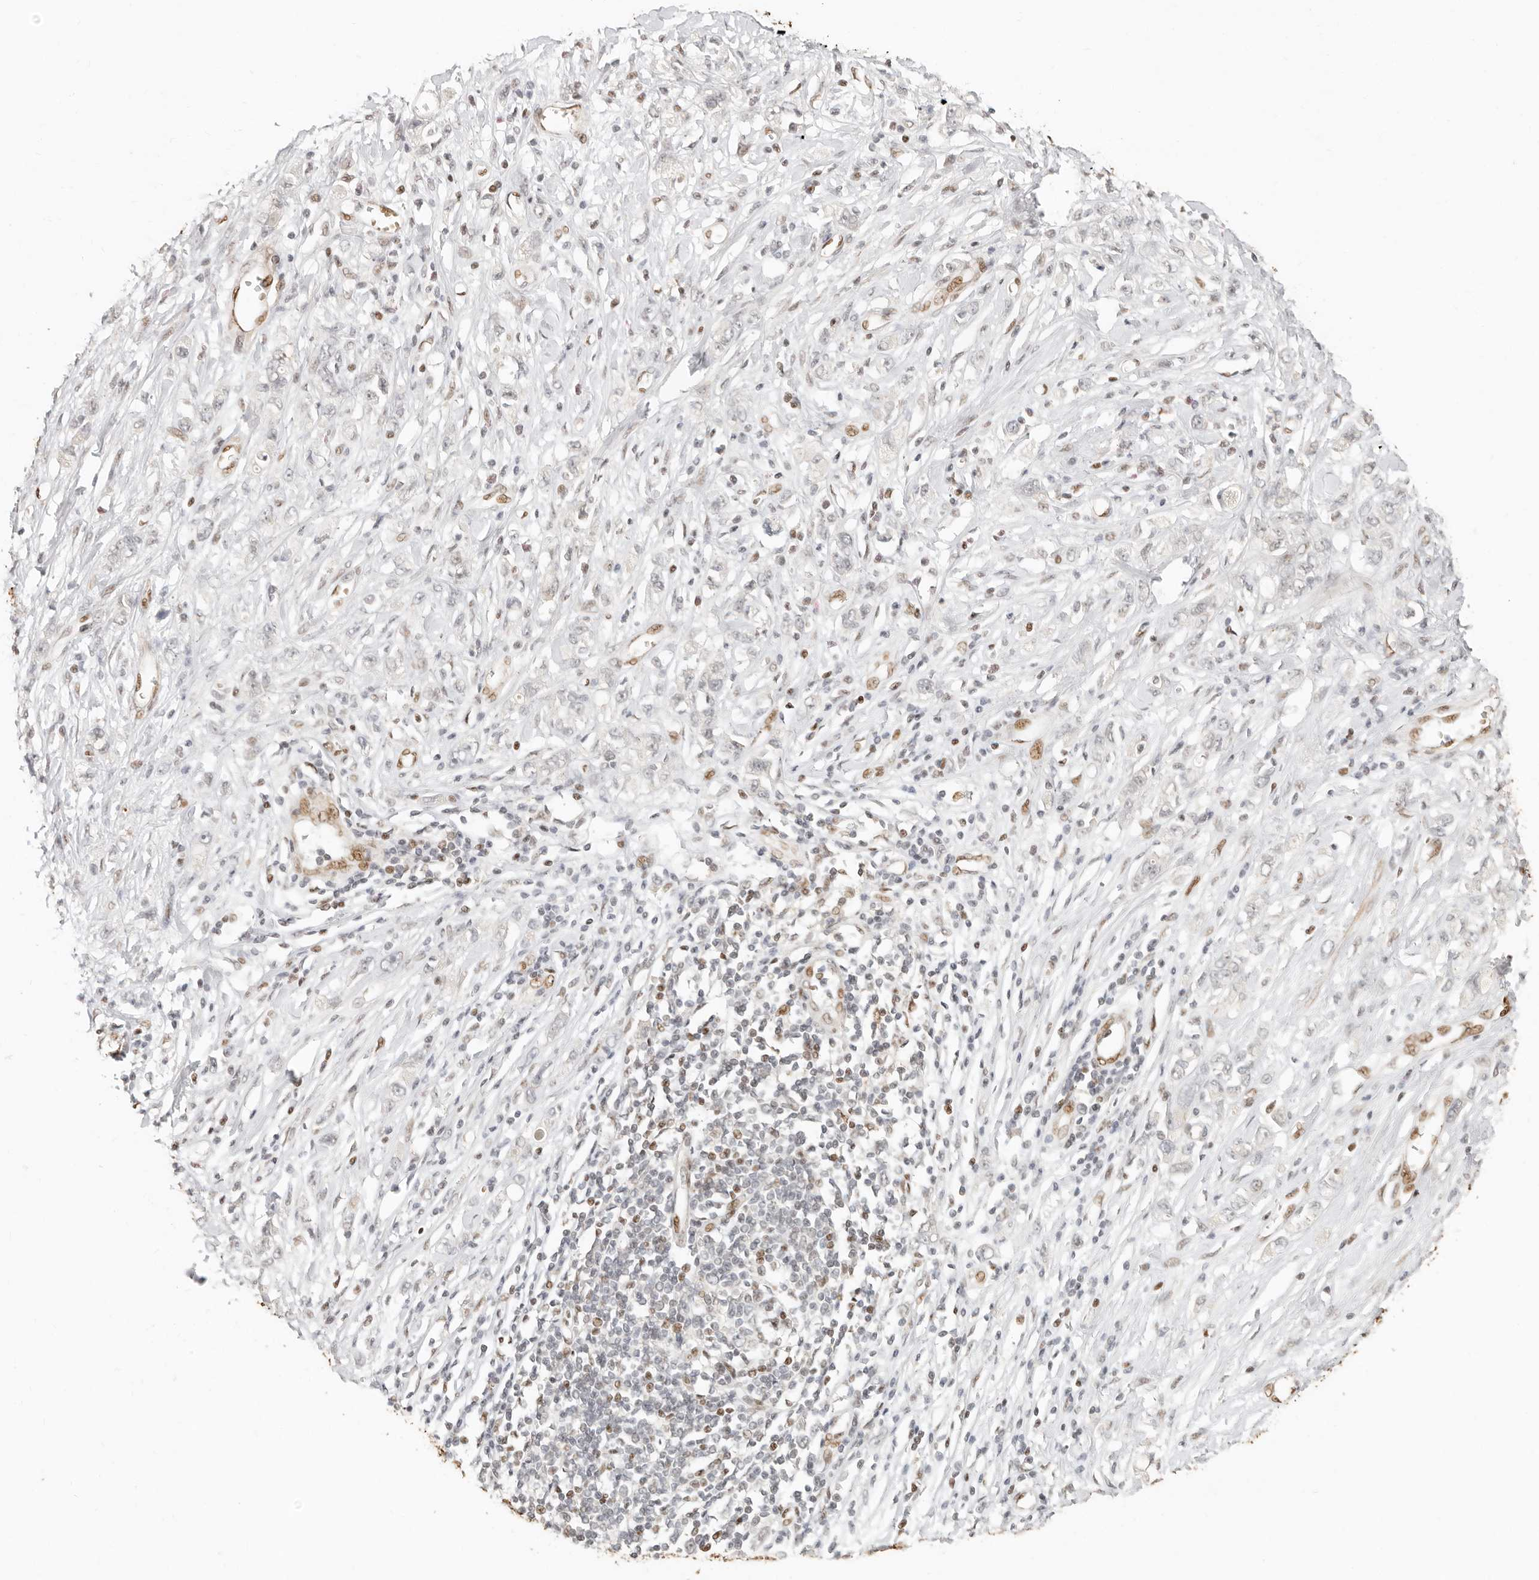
{"staining": {"intensity": "weak", "quantity": "<25%", "location": "nuclear"}, "tissue": "stomach cancer", "cell_type": "Tumor cells", "image_type": "cancer", "snomed": [{"axis": "morphology", "description": "Adenocarcinoma, NOS"}, {"axis": "topography", "description": "Stomach"}], "caption": "The image shows no significant expression in tumor cells of stomach cancer (adenocarcinoma). (Brightfield microscopy of DAB (3,3'-diaminobenzidine) IHC at high magnification).", "gene": "GABPA", "patient": {"sex": "female", "age": 76}}